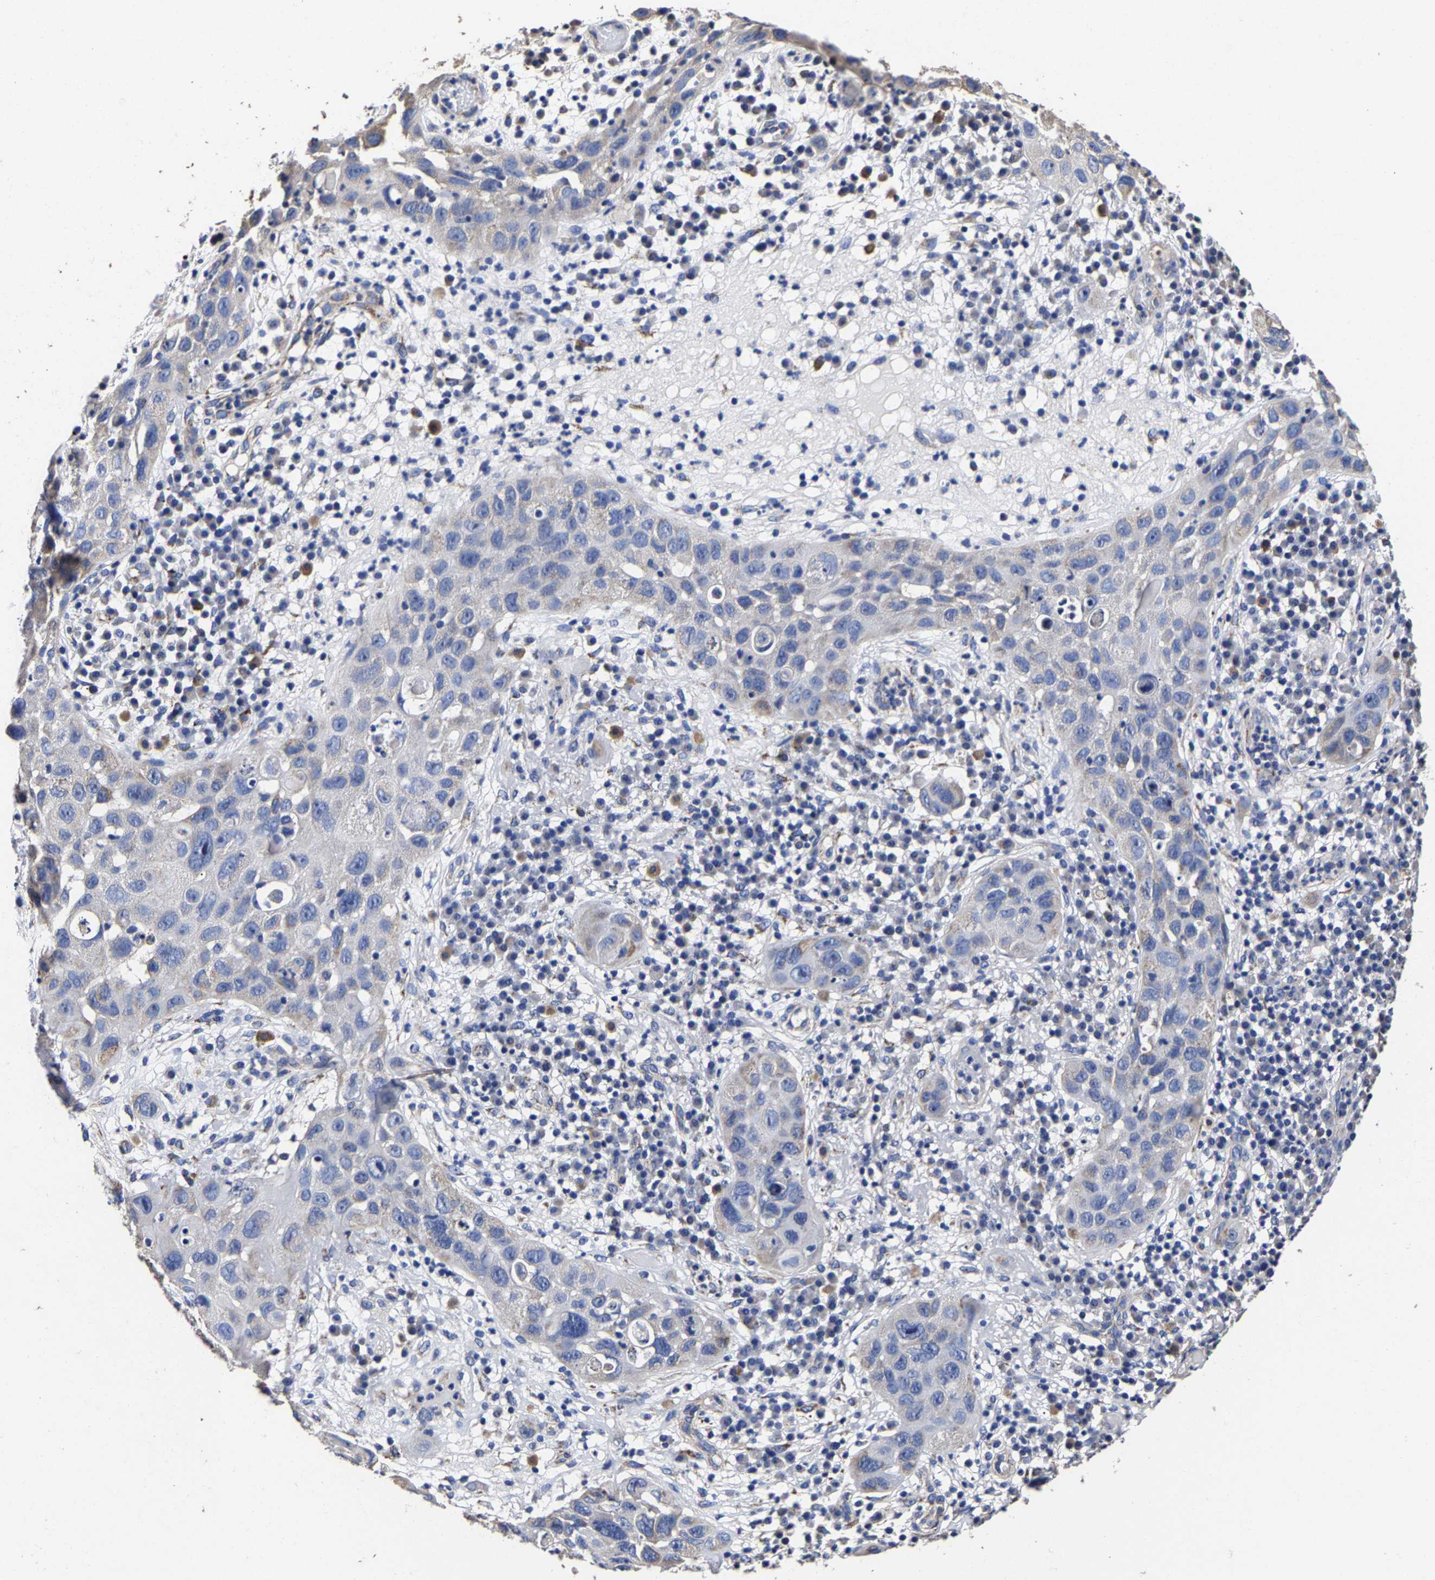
{"staining": {"intensity": "negative", "quantity": "none", "location": "none"}, "tissue": "skin cancer", "cell_type": "Tumor cells", "image_type": "cancer", "snomed": [{"axis": "morphology", "description": "Squamous cell carcinoma in situ, NOS"}, {"axis": "morphology", "description": "Squamous cell carcinoma, NOS"}, {"axis": "topography", "description": "Skin"}], "caption": "Immunohistochemical staining of skin cancer (squamous cell carcinoma) demonstrates no significant positivity in tumor cells.", "gene": "AASS", "patient": {"sex": "male", "age": 93}}